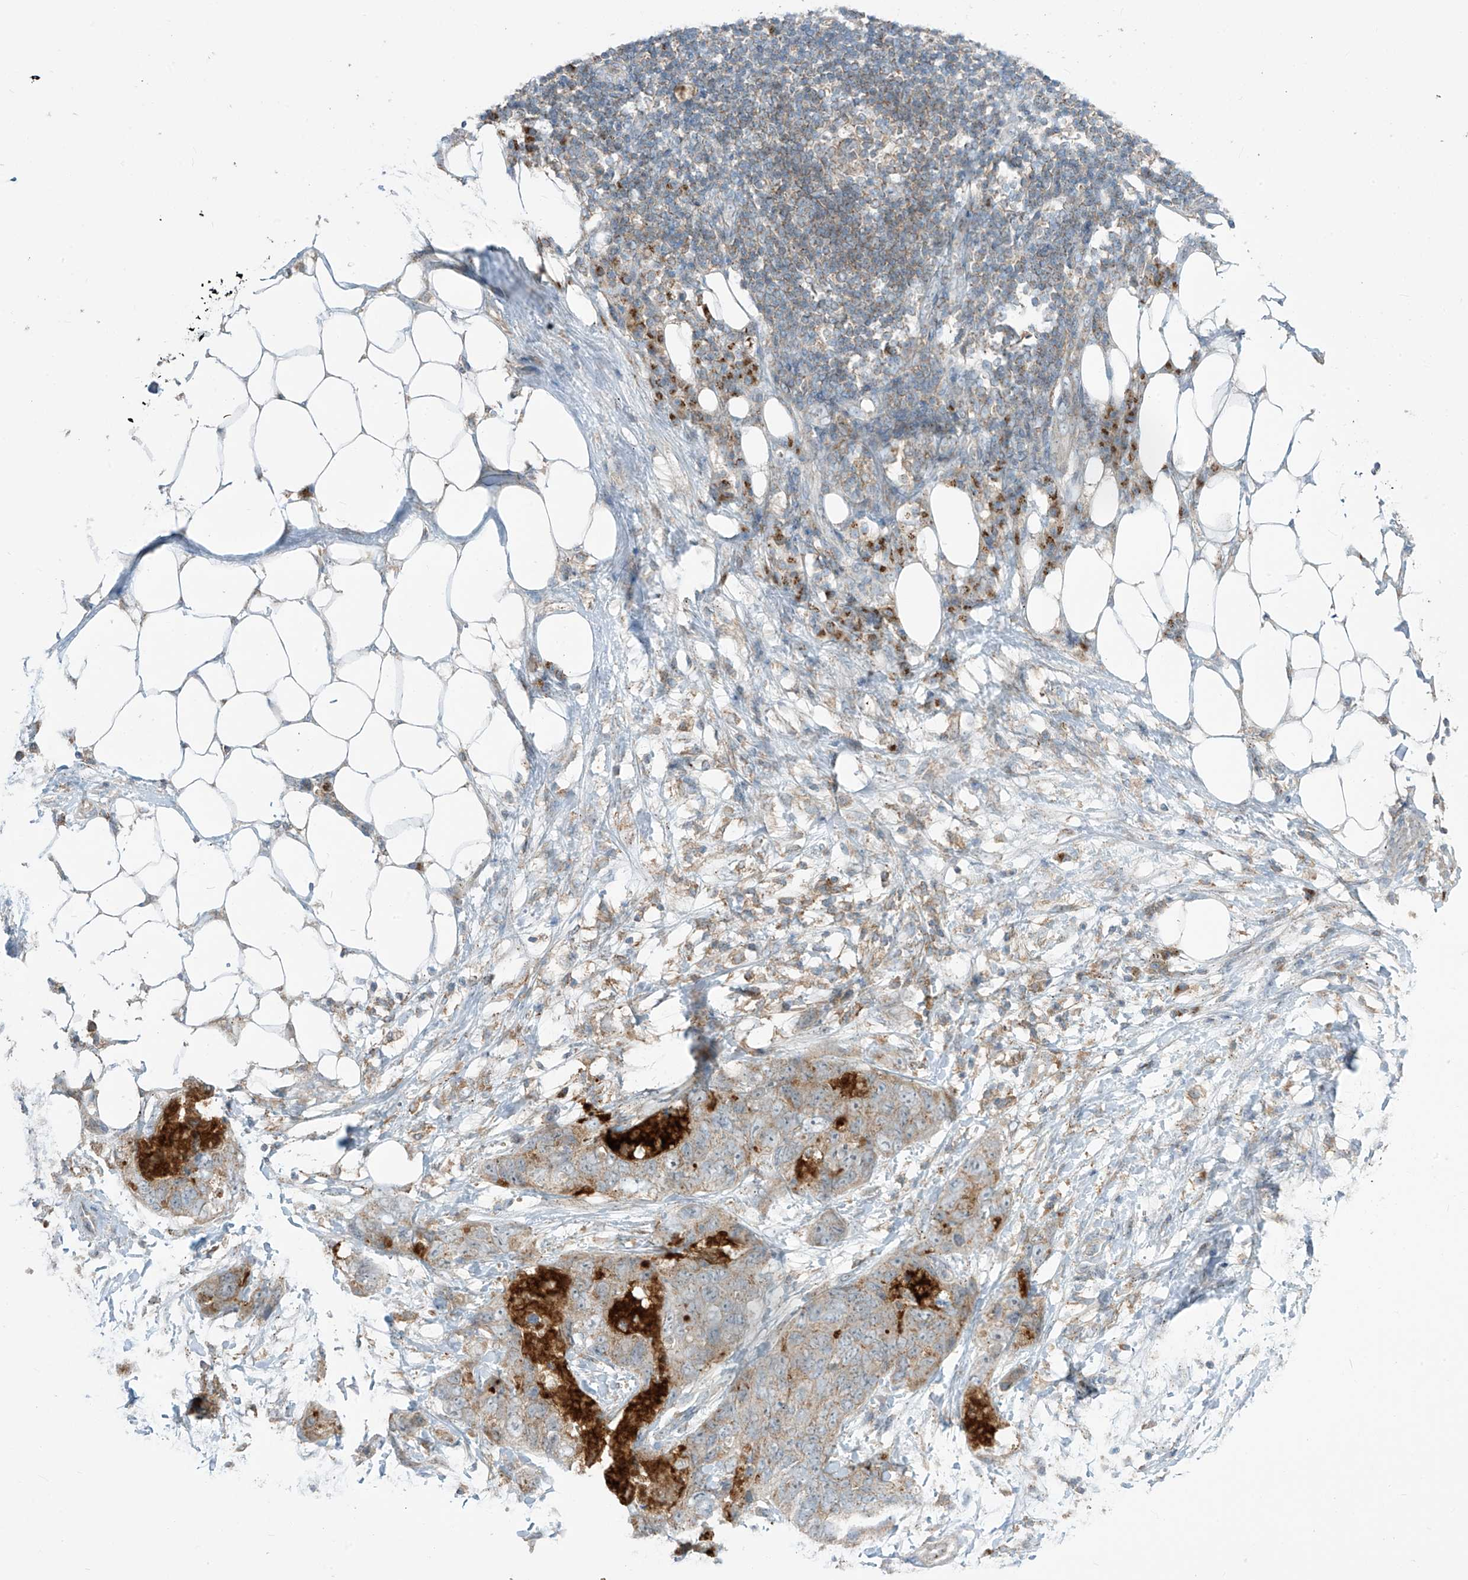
{"staining": {"intensity": "weak", "quantity": "25%-75%", "location": "cytoplasmic/membranous"}, "tissue": "stomach cancer", "cell_type": "Tumor cells", "image_type": "cancer", "snomed": [{"axis": "morphology", "description": "Adenocarcinoma, NOS"}, {"axis": "topography", "description": "Stomach"}], "caption": "This is an image of IHC staining of stomach cancer (adenocarcinoma), which shows weak staining in the cytoplasmic/membranous of tumor cells.", "gene": "PARVG", "patient": {"sex": "female", "age": 89}}